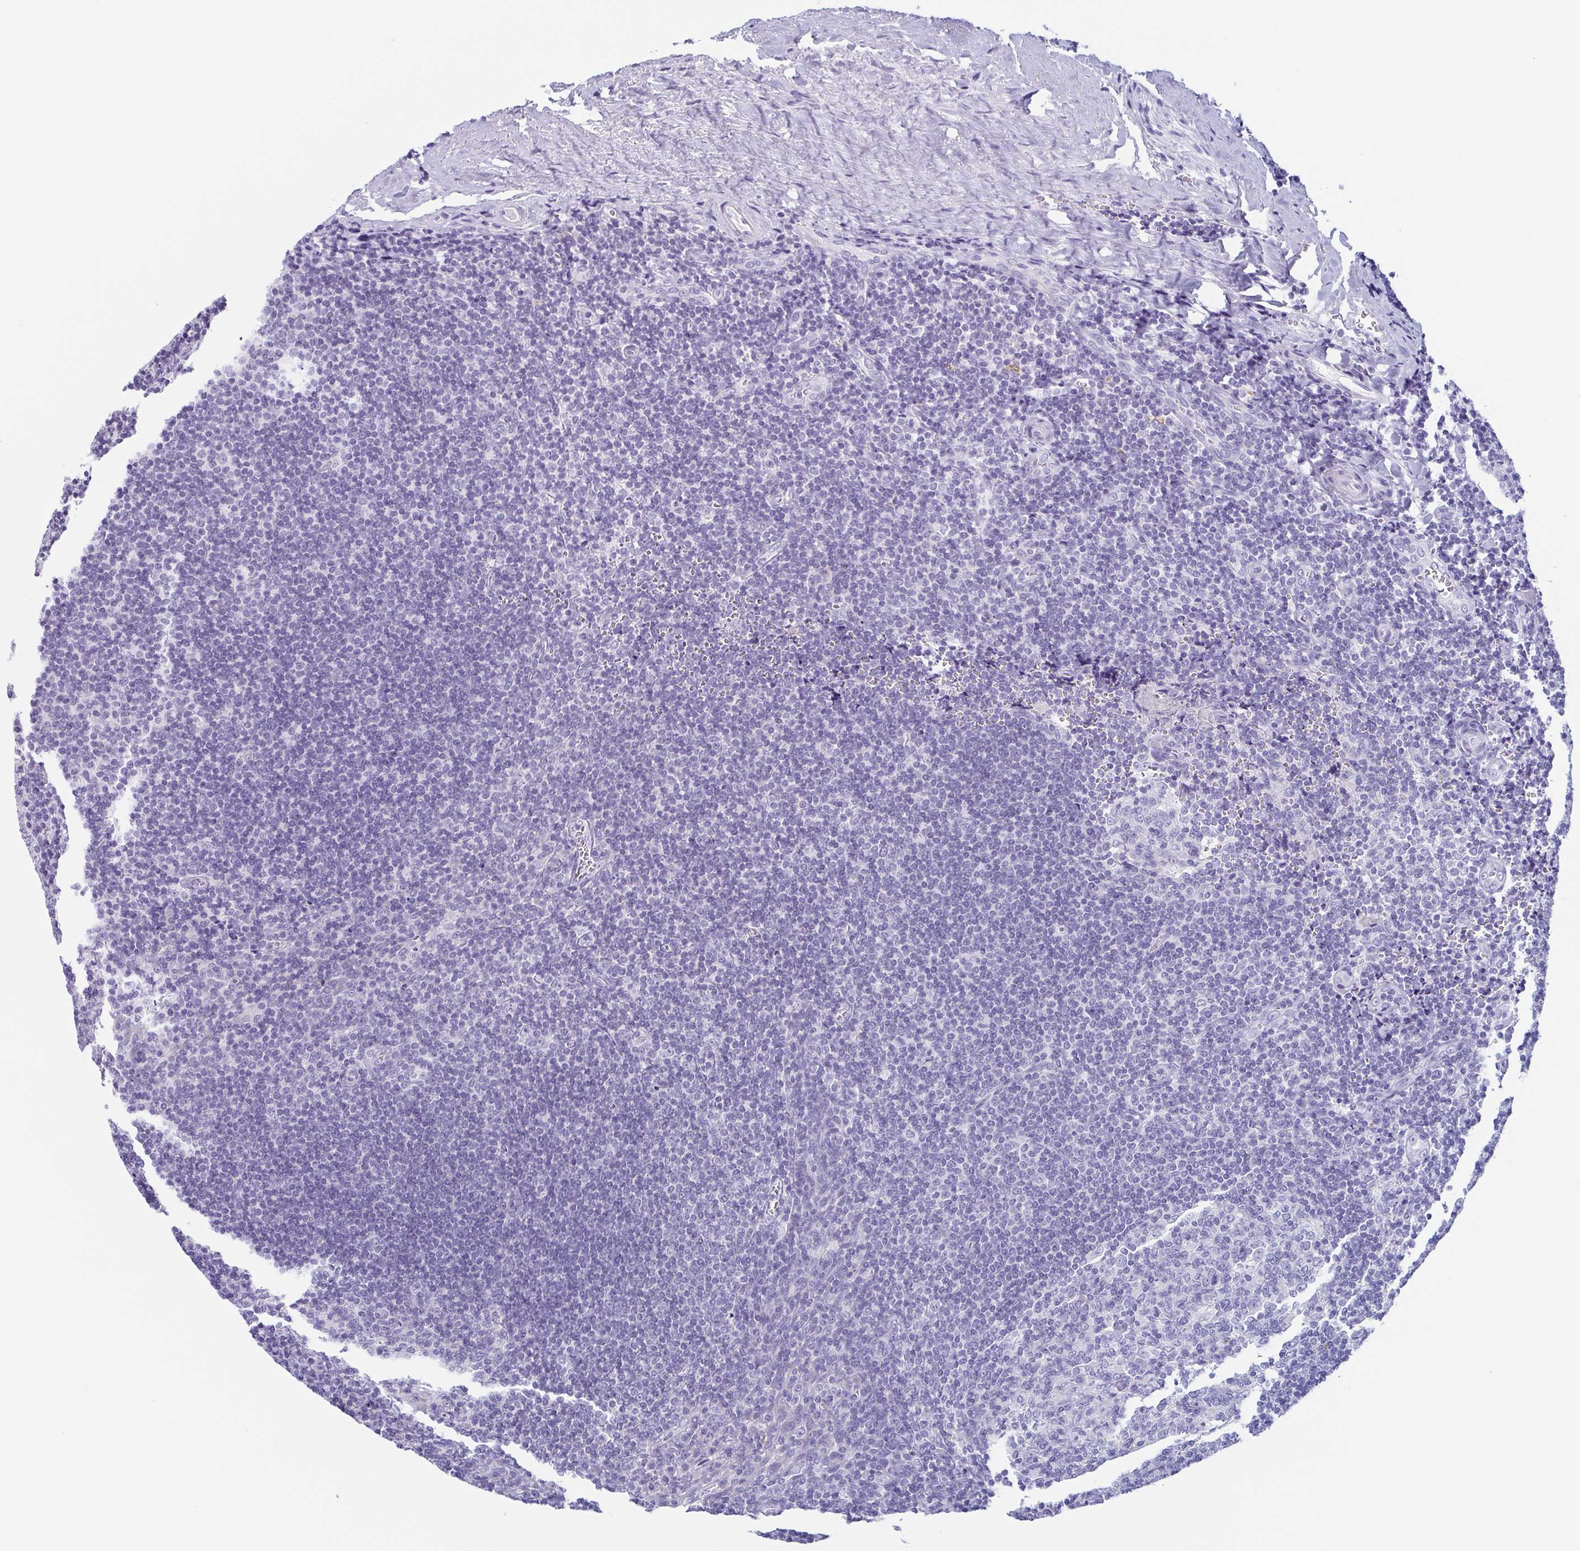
{"staining": {"intensity": "negative", "quantity": "none", "location": "none"}, "tissue": "tonsil", "cell_type": "Germinal center cells", "image_type": "normal", "snomed": [{"axis": "morphology", "description": "Normal tissue, NOS"}, {"axis": "morphology", "description": "Inflammation, NOS"}, {"axis": "topography", "description": "Tonsil"}], "caption": "DAB immunohistochemical staining of normal tonsil demonstrates no significant expression in germinal center cells. (Immunohistochemistry (ihc), brightfield microscopy, high magnification).", "gene": "TAGLN3", "patient": {"sex": "female", "age": 31}}